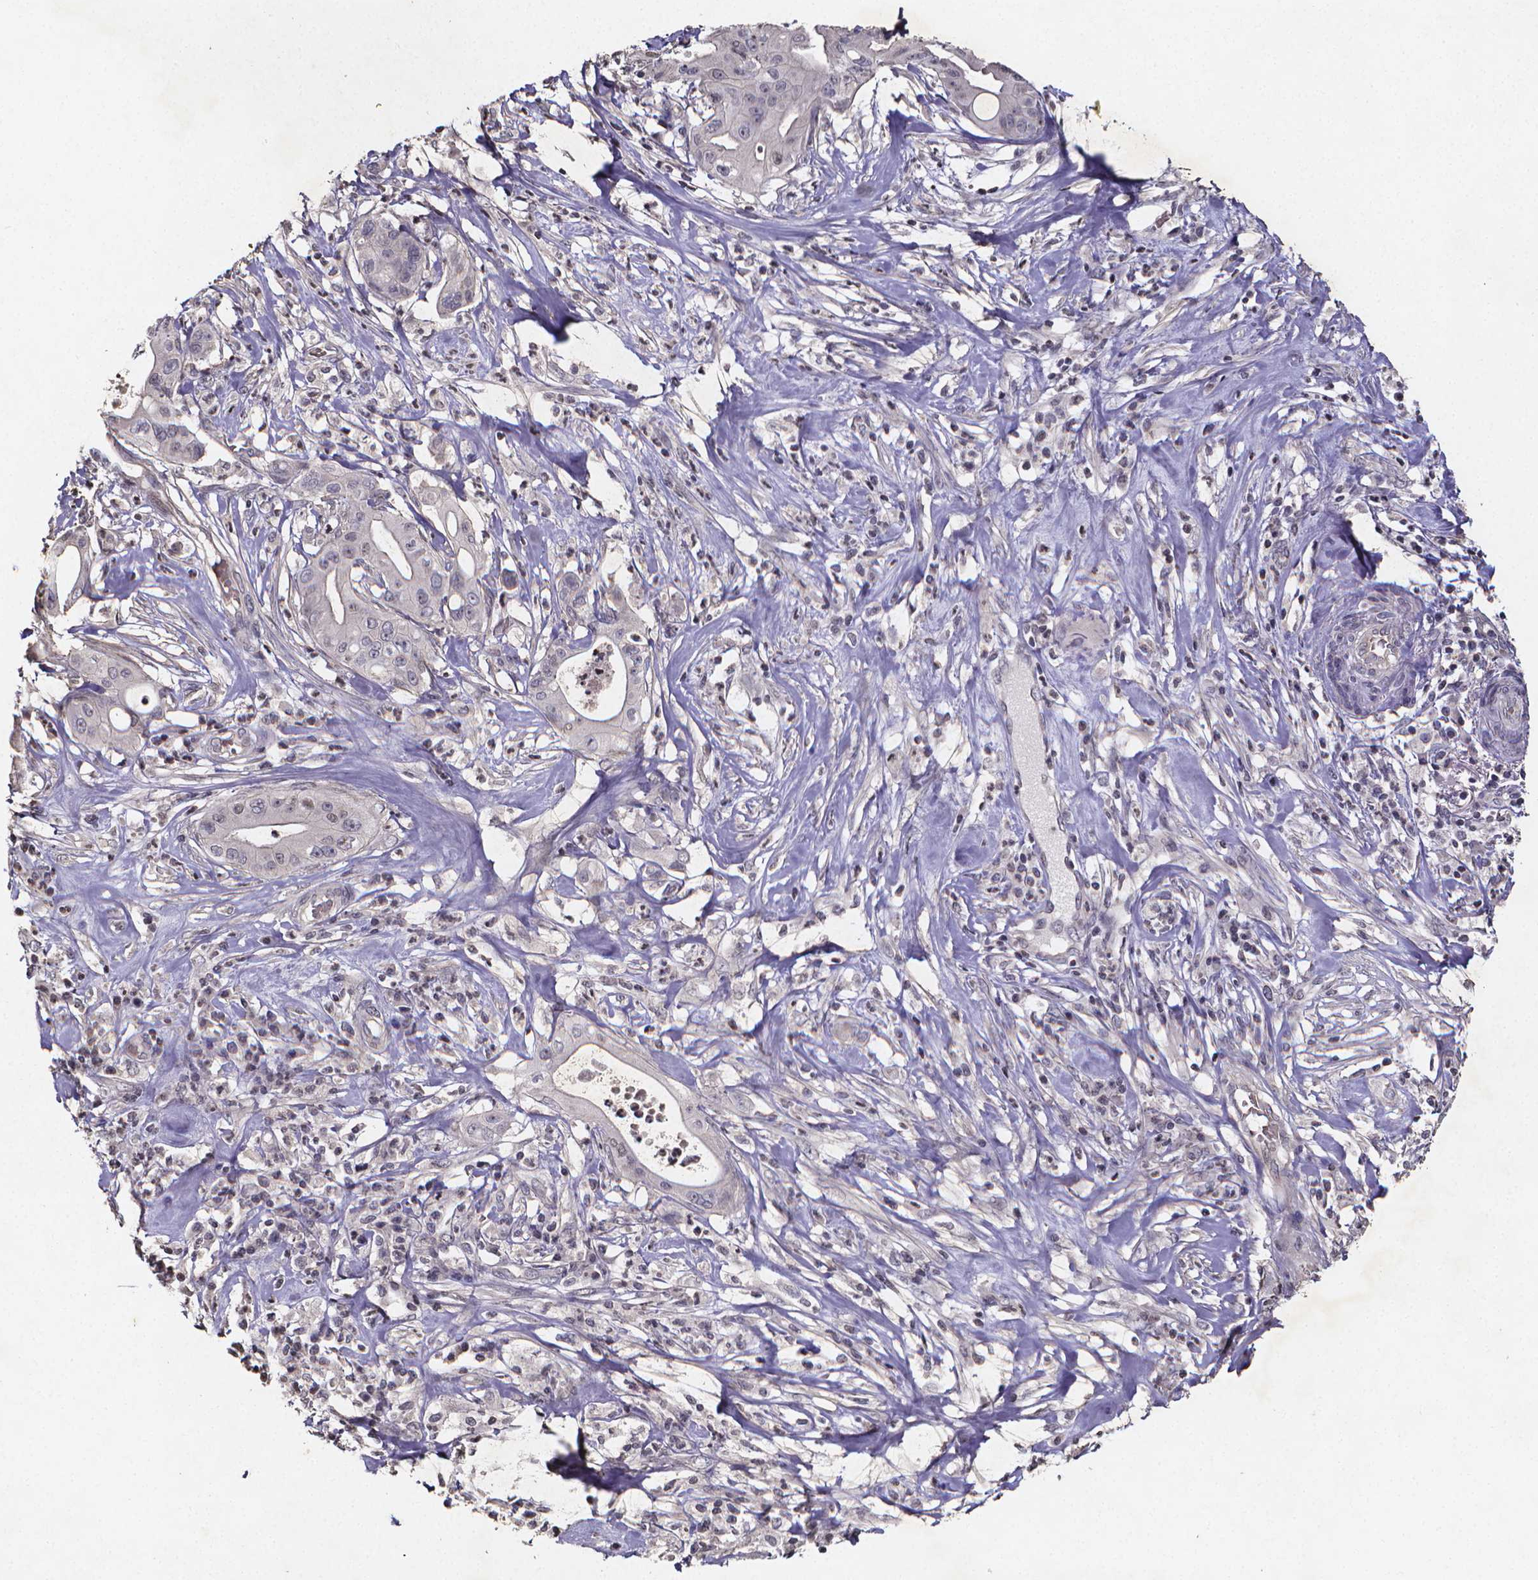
{"staining": {"intensity": "negative", "quantity": "none", "location": "none"}, "tissue": "pancreatic cancer", "cell_type": "Tumor cells", "image_type": "cancer", "snomed": [{"axis": "morphology", "description": "Adenocarcinoma, NOS"}, {"axis": "topography", "description": "Pancreas"}], "caption": "An immunohistochemistry histopathology image of pancreatic cancer (adenocarcinoma) is shown. There is no staining in tumor cells of pancreatic cancer (adenocarcinoma).", "gene": "TP73", "patient": {"sex": "male", "age": 71}}